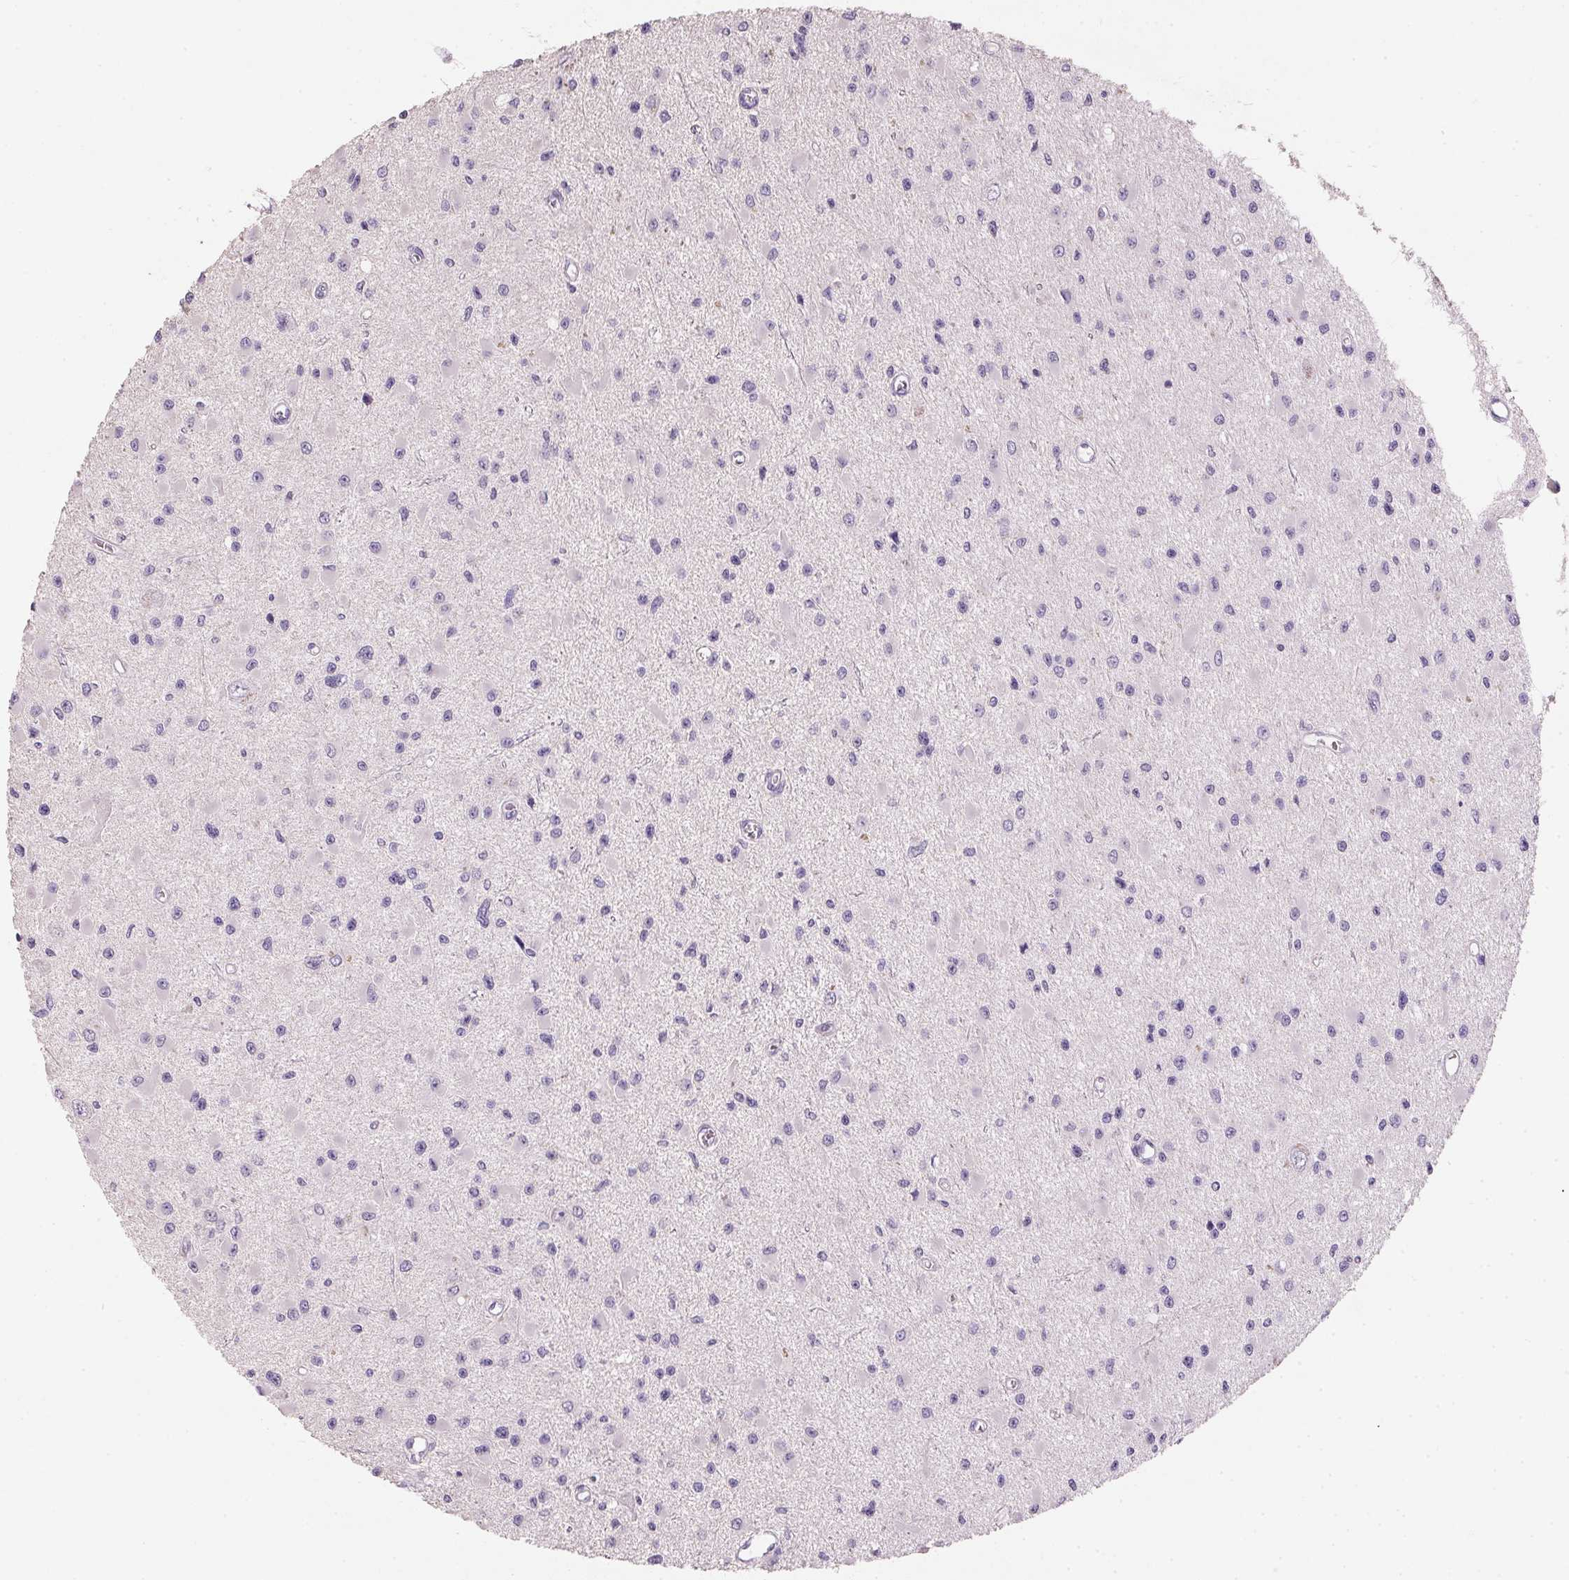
{"staining": {"intensity": "negative", "quantity": "none", "location": "none"}, "tissue": "glioma", "cell_type": "Tumor cells", "image_type": "cancer", "snomed": [{"axis": "morphology", "description": "Glioma, malignant, High grade"}, {"axis": "topography", "description": "Brain"}], "caption": "Immunohistochemical staining of glioma exhibits no significant expression in tumor cells. The staining is performed using DAB brown chromogen with nuclei counter-stained in using hematoxylin.", "gene": "HSD17B1", "patient": {"sex": "male", "age": 54}}